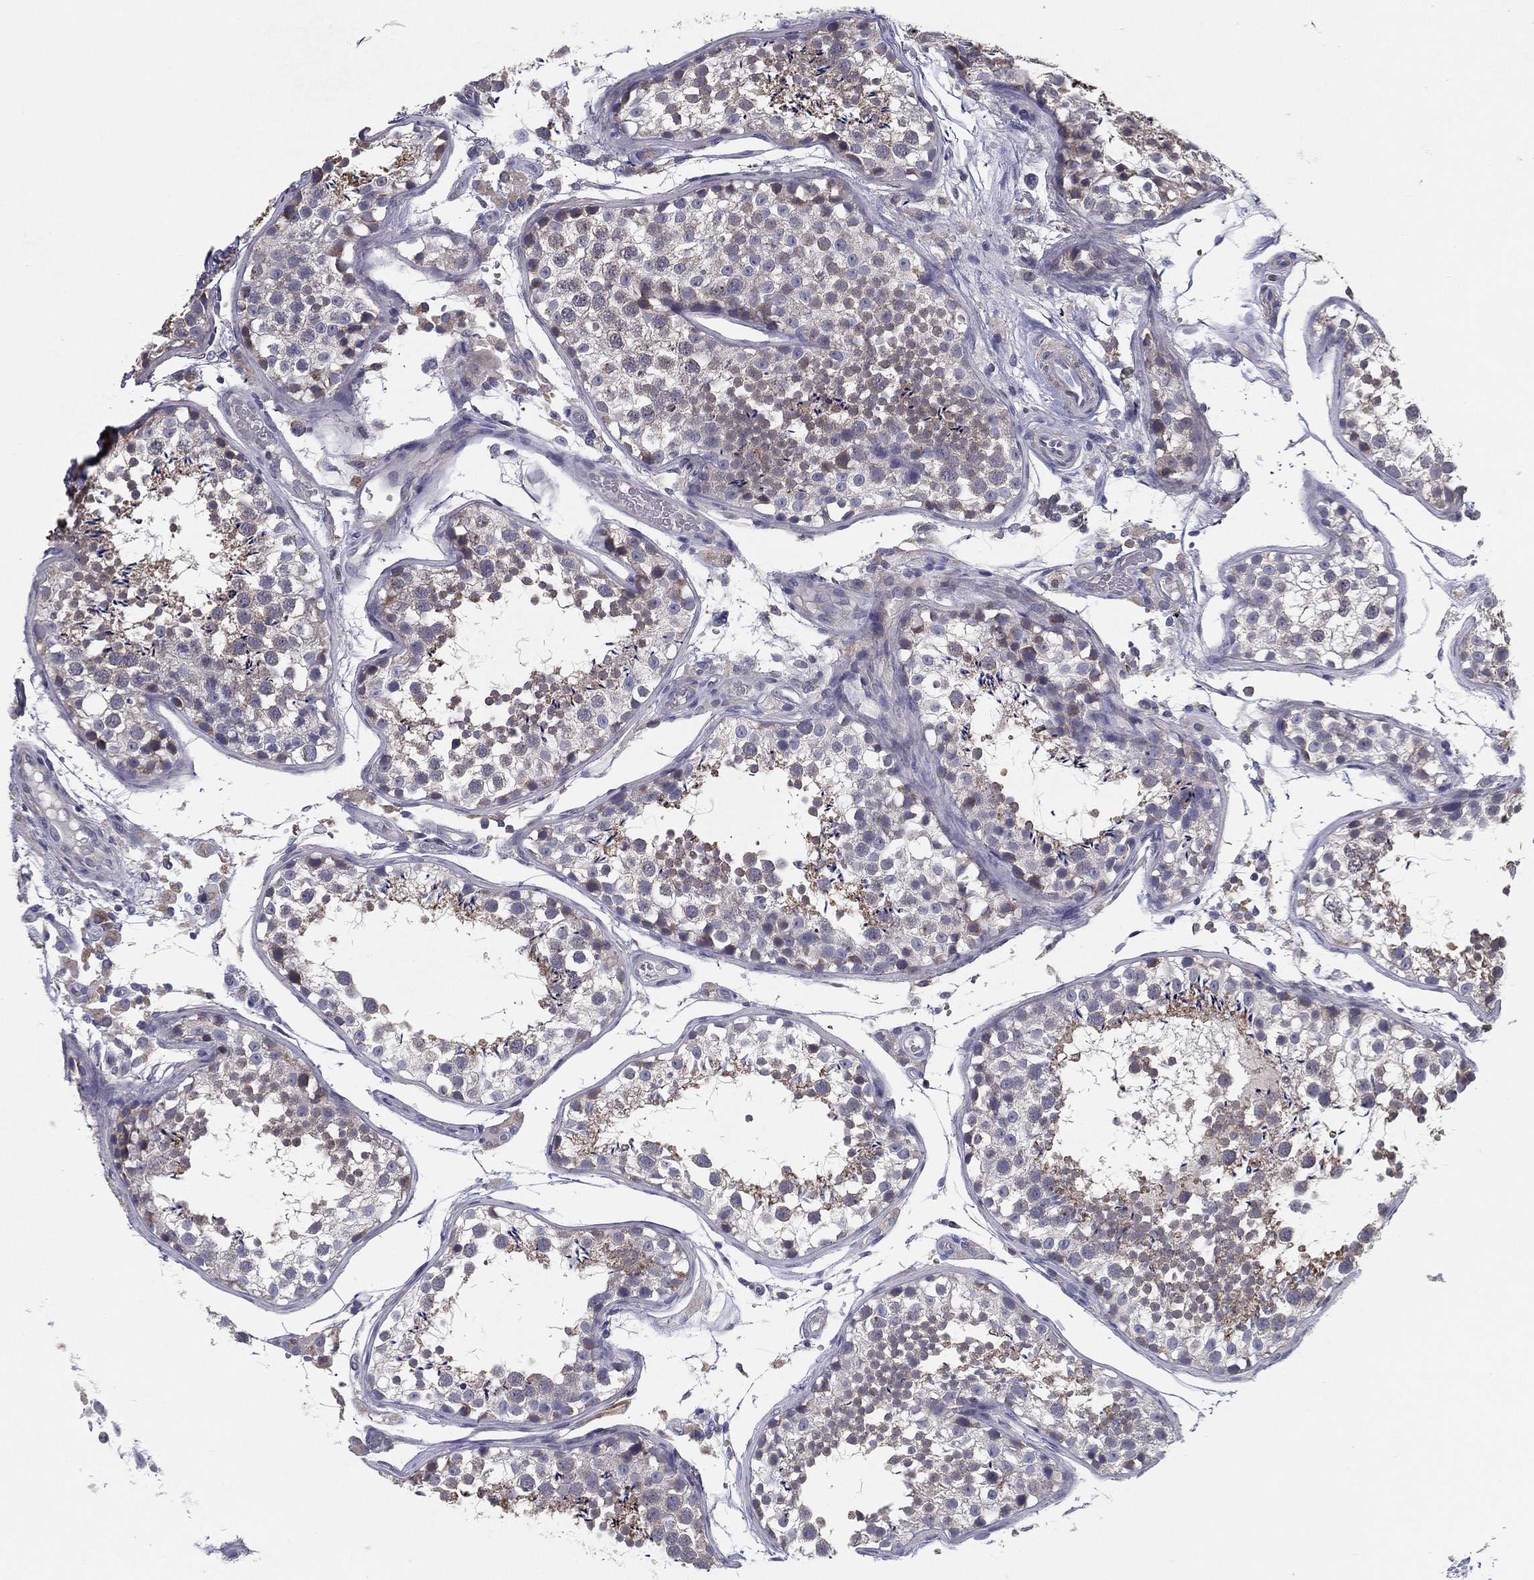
{"staining": {"intensity": "moderate", "quantity": "<25%", "location": "cytoplasmic/membranous"}, "tissue": "testis", "cell_type": "Cells in seminiferous ducts", "image_type": "normal", "snomed": [{"axis": "morphology", "description": "Normal tissue, NOS"}, {"axis": "topography", "description": "Testis"}], "caption": "Immunohistochemical staining of unremarkable human testis exhibits moderate cytoplasmic/membranous protein positivity in approximately <25% of cells in seminiferous ducts.", "gene": "PCSK1", "patient": {"sex": "male", "age": 29}}